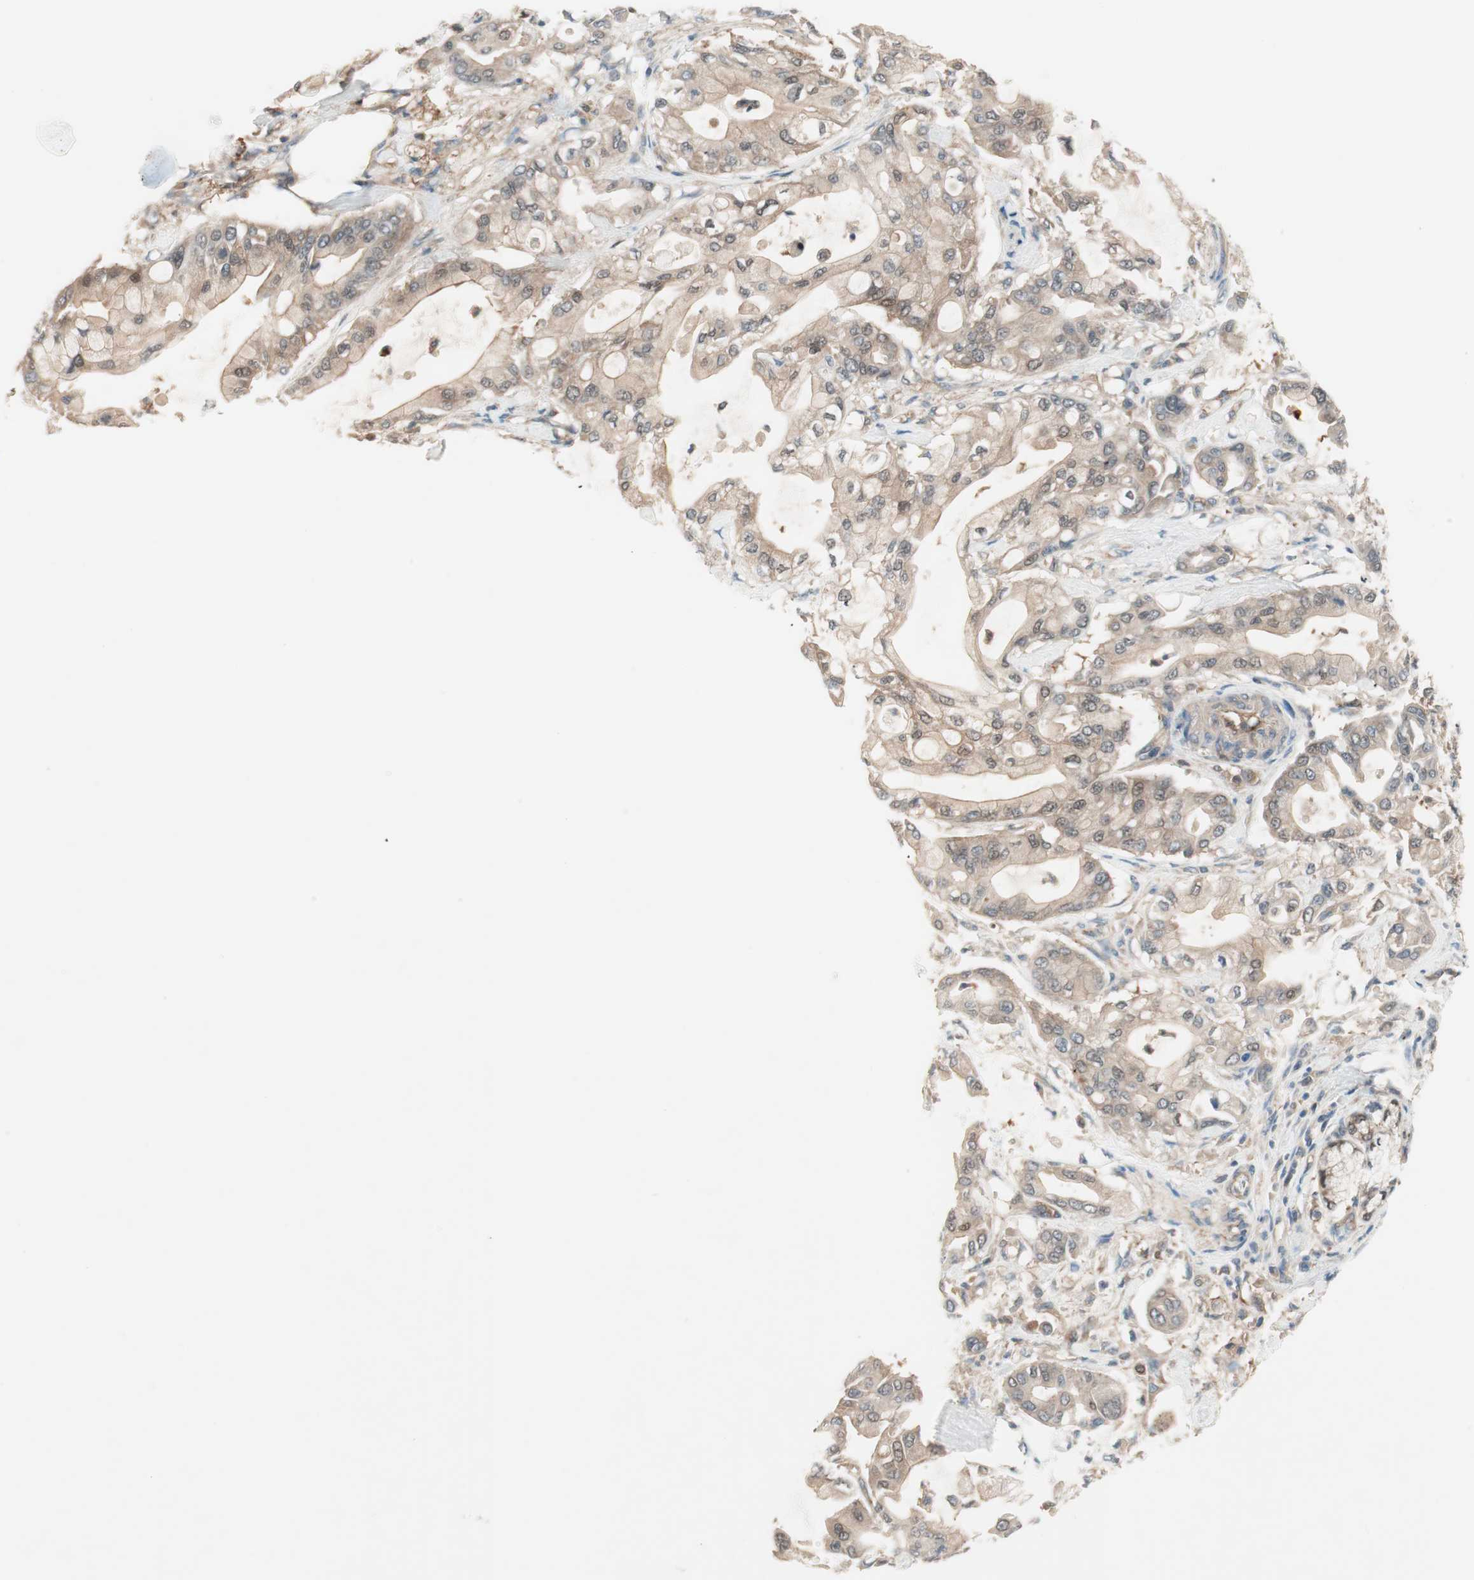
{"staining": {"intensity": "weak", "quantity": ">75%", "location": "cytoplasmic/membranous"}, "tissue": "pancreatic cancer", "cell_type": "Tumor cells", "image_type": "cancer", "snomed": [{"axis": "morphology", "description": "Adenocarcinoma, NOS"}, {"axis": "morphology", "description": "Adenocarcinoma, metastatic, NOS"}, {"axis": "topography", "description": "Lymph node"}, {"axis": "topography", "description": "Pancreas"}, {"axis": "topography", "description": "Duodenum"}], "caption": "Immunohistochemistry (DAB (3,3'-diaminobenzidine)) staining of human pancreatic cancer (metastatic adenocarcinoma) displays weak cytoplasmic/membranous protein expression in approximately >75% of tumor cells.", "gene": "GALT", "patient": {"sex": "female", "age": 64}}